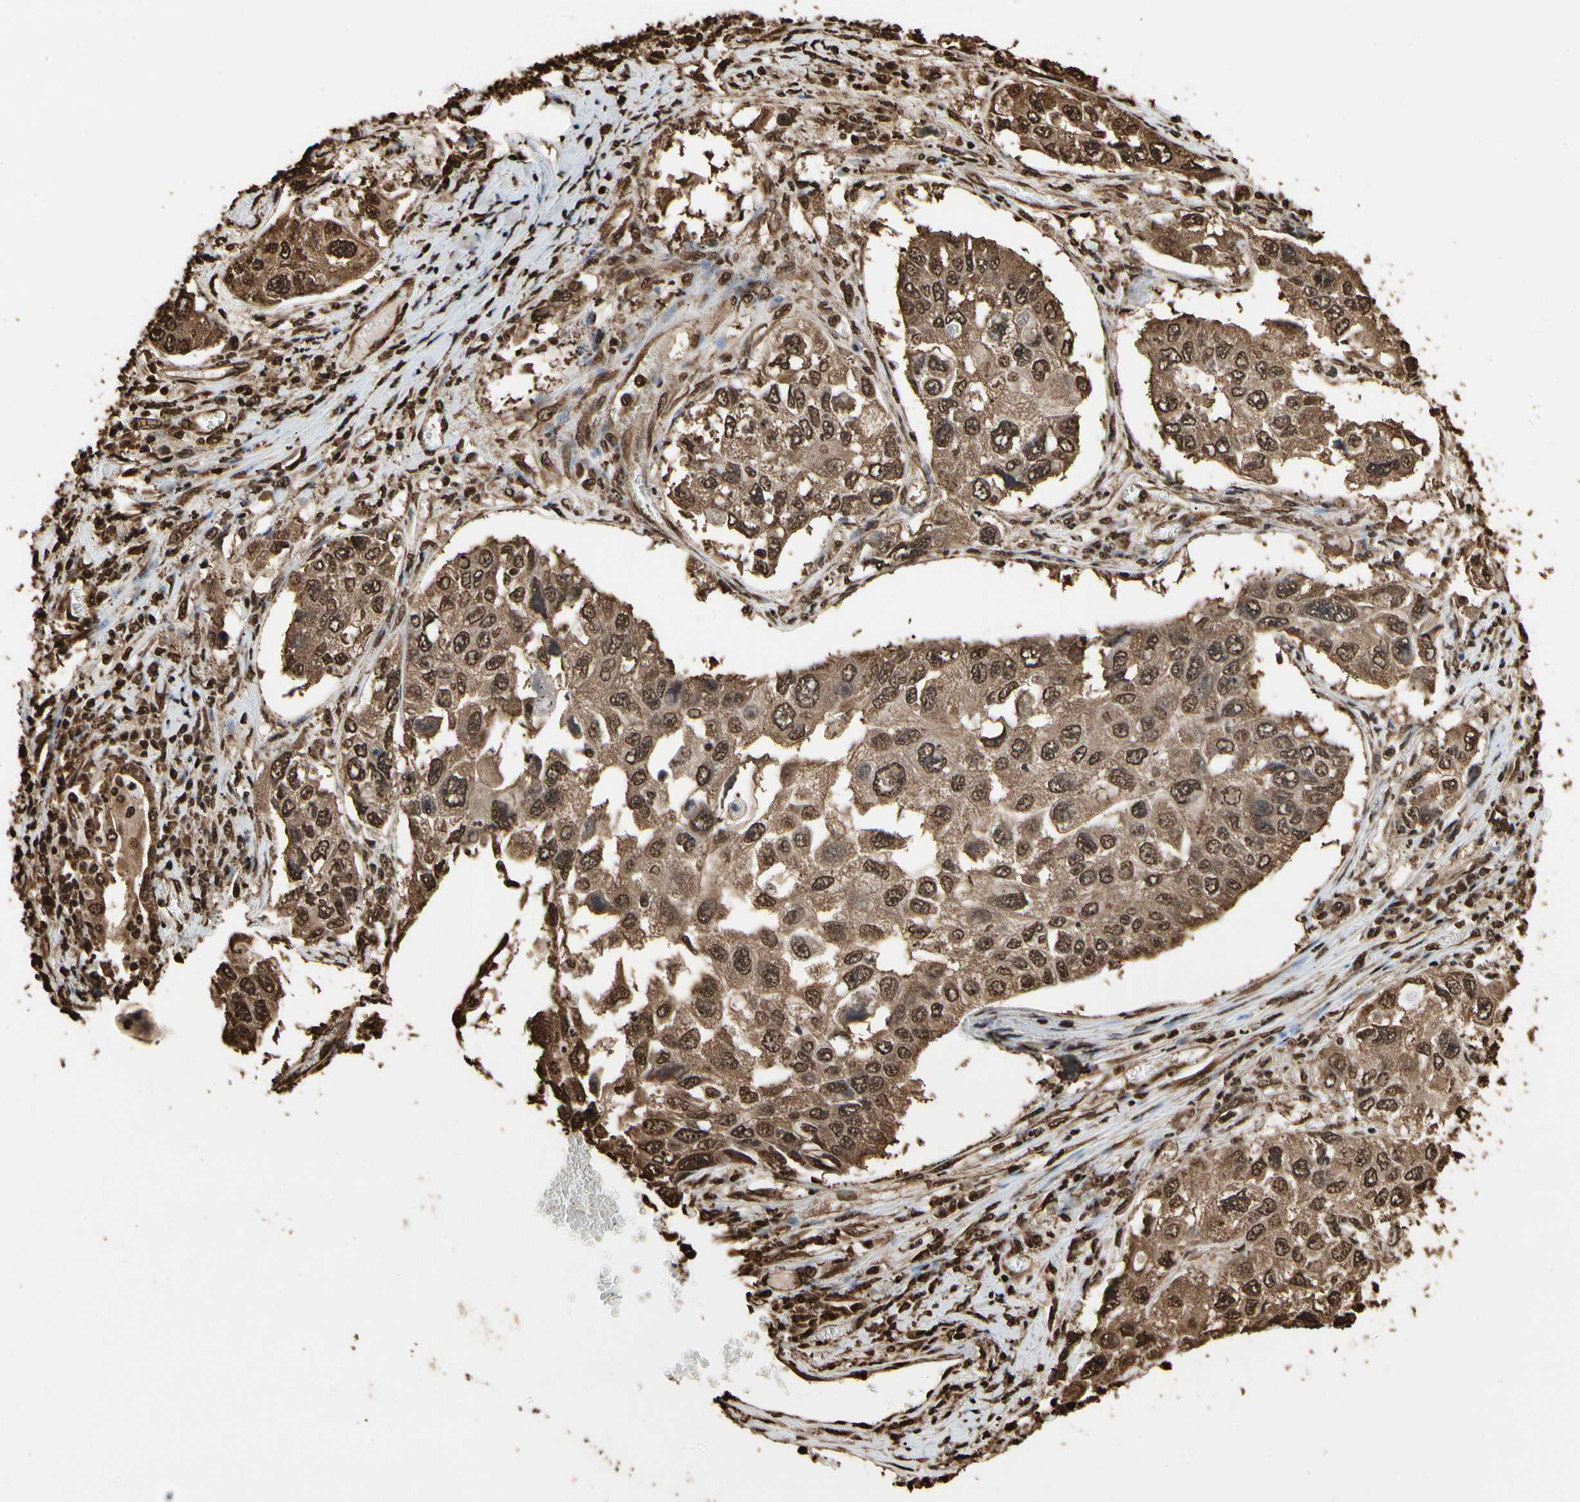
{"staining": {"intensity": "strong", "quantity": ">75%", "location": "cytoplasmic/membranous,nuclear"}, "tissue": "lung cancer", "cell_type": "Tumor cells", "image_type": "cancer", "snomed": [{"axis": "morphology", "description": "Squamous cell carcinoma, NOS"}, {"axis": "topography", "description": "Lung"}], "caption": "Immunohistochemistry image of neoplastic tissue: human lung cancer stained using immunohistochemistry (IHC) demonstrates high levels of strong protein expression localized specifically in the cytoplasmic/membranous and nuclear of tumor cells, appearing as a cytoplasmic/membranous and nuclear brown color.", "gene": "HNRNPK", "patient": {"sex": "male", "age": 71}}